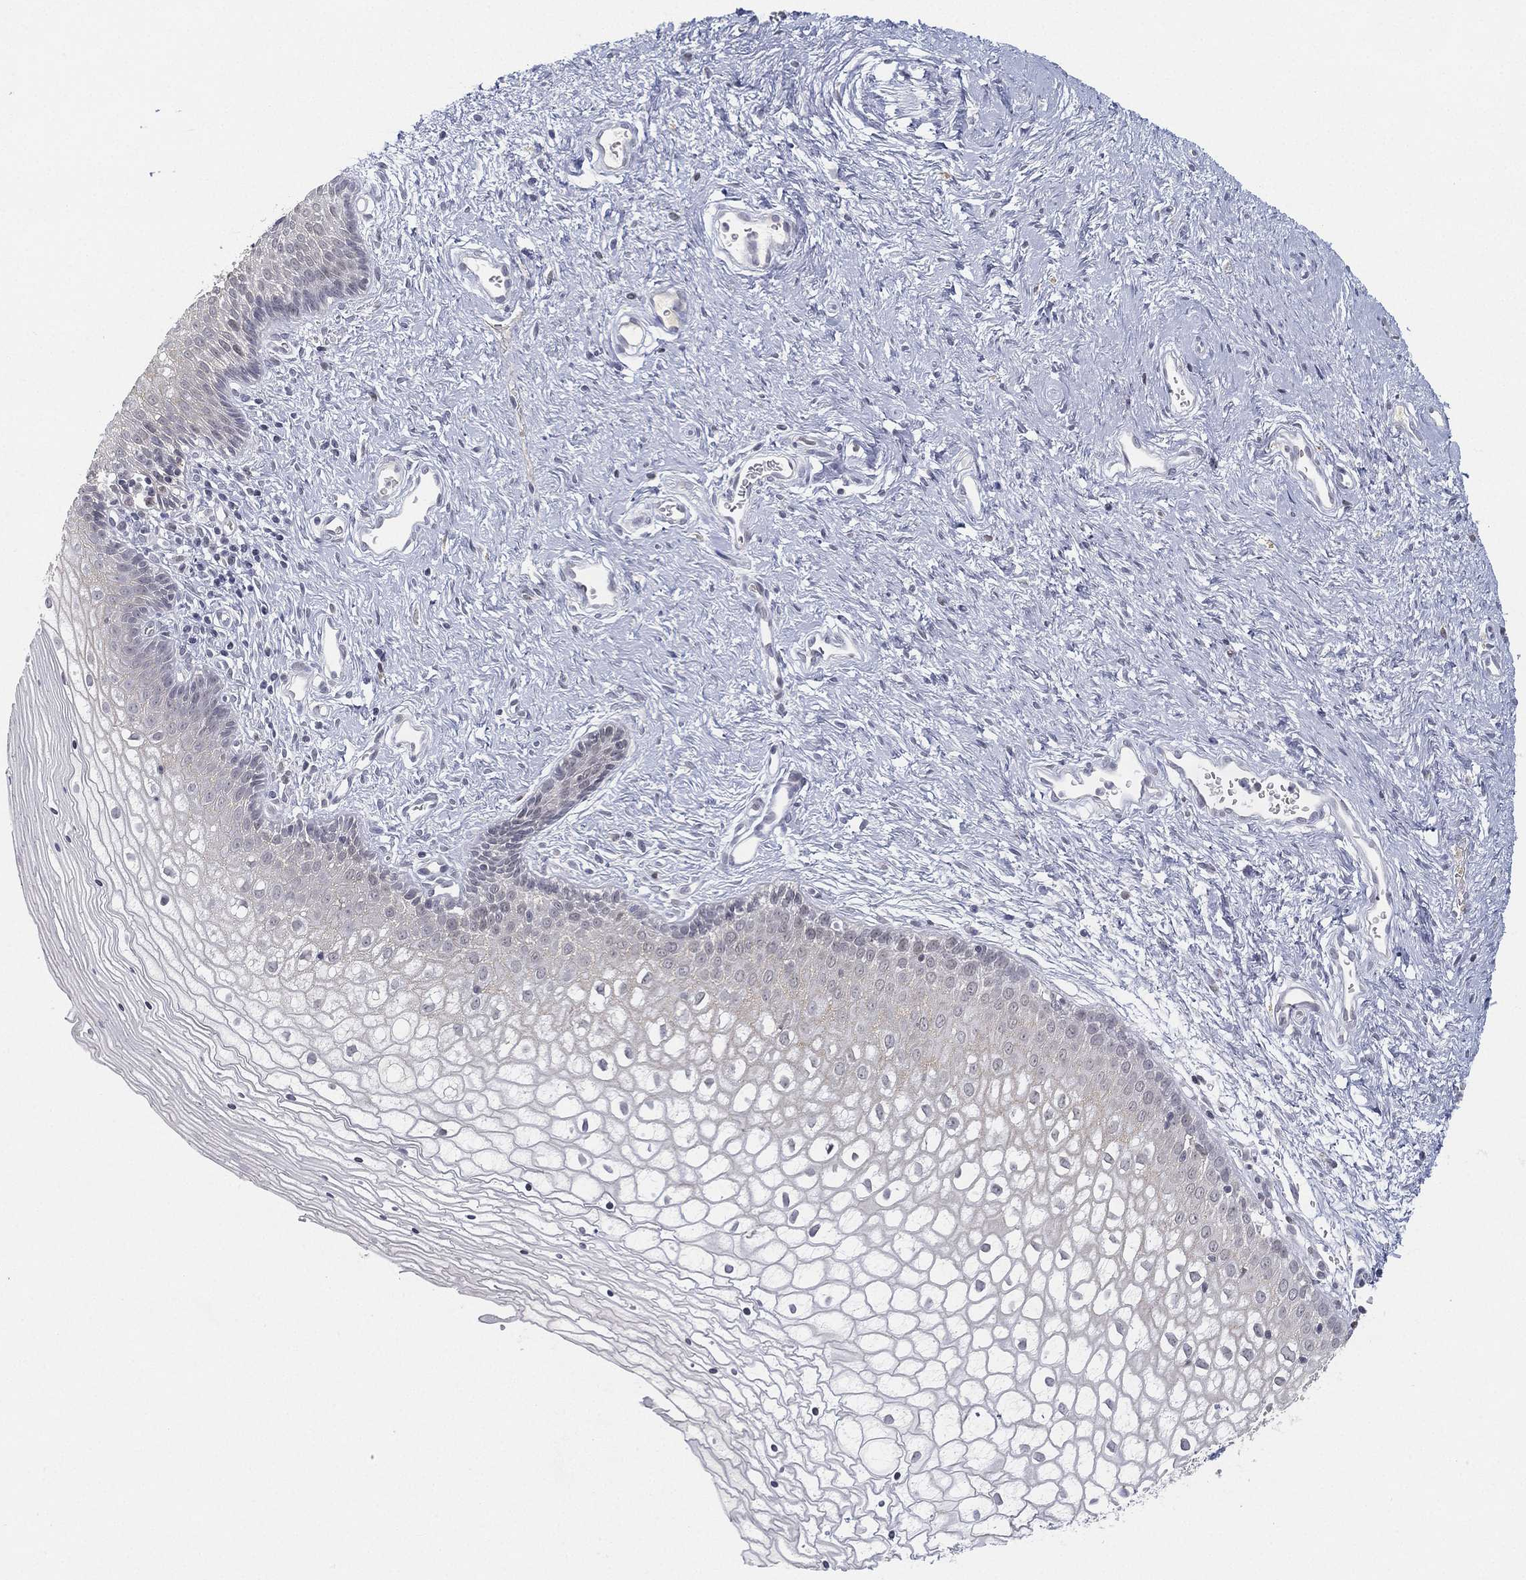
{"staining": {"intensity": "negative", "quantity": "none", "location": "none"}, "tissue": "vagina", "cell_type": "Squamous epithelial cells", "image_type": "normal", "snomed": [{"axis": "morphology", "description": "Normal tissue, NOS"}, {"axis": "topography", "description": "Vagina"}], "caption": "An immunohistochemistry (IHC) image of normal vagina is shown. There is no staining in squamous epithelial cells of vagina. (Brightfield microscopy of DAB (3,3'-diaminobenzidine) immunohistochemistry (IHC) at high magnification).", "gene": "MS4A8", "patient": {"sex": "female", "age": 32}}